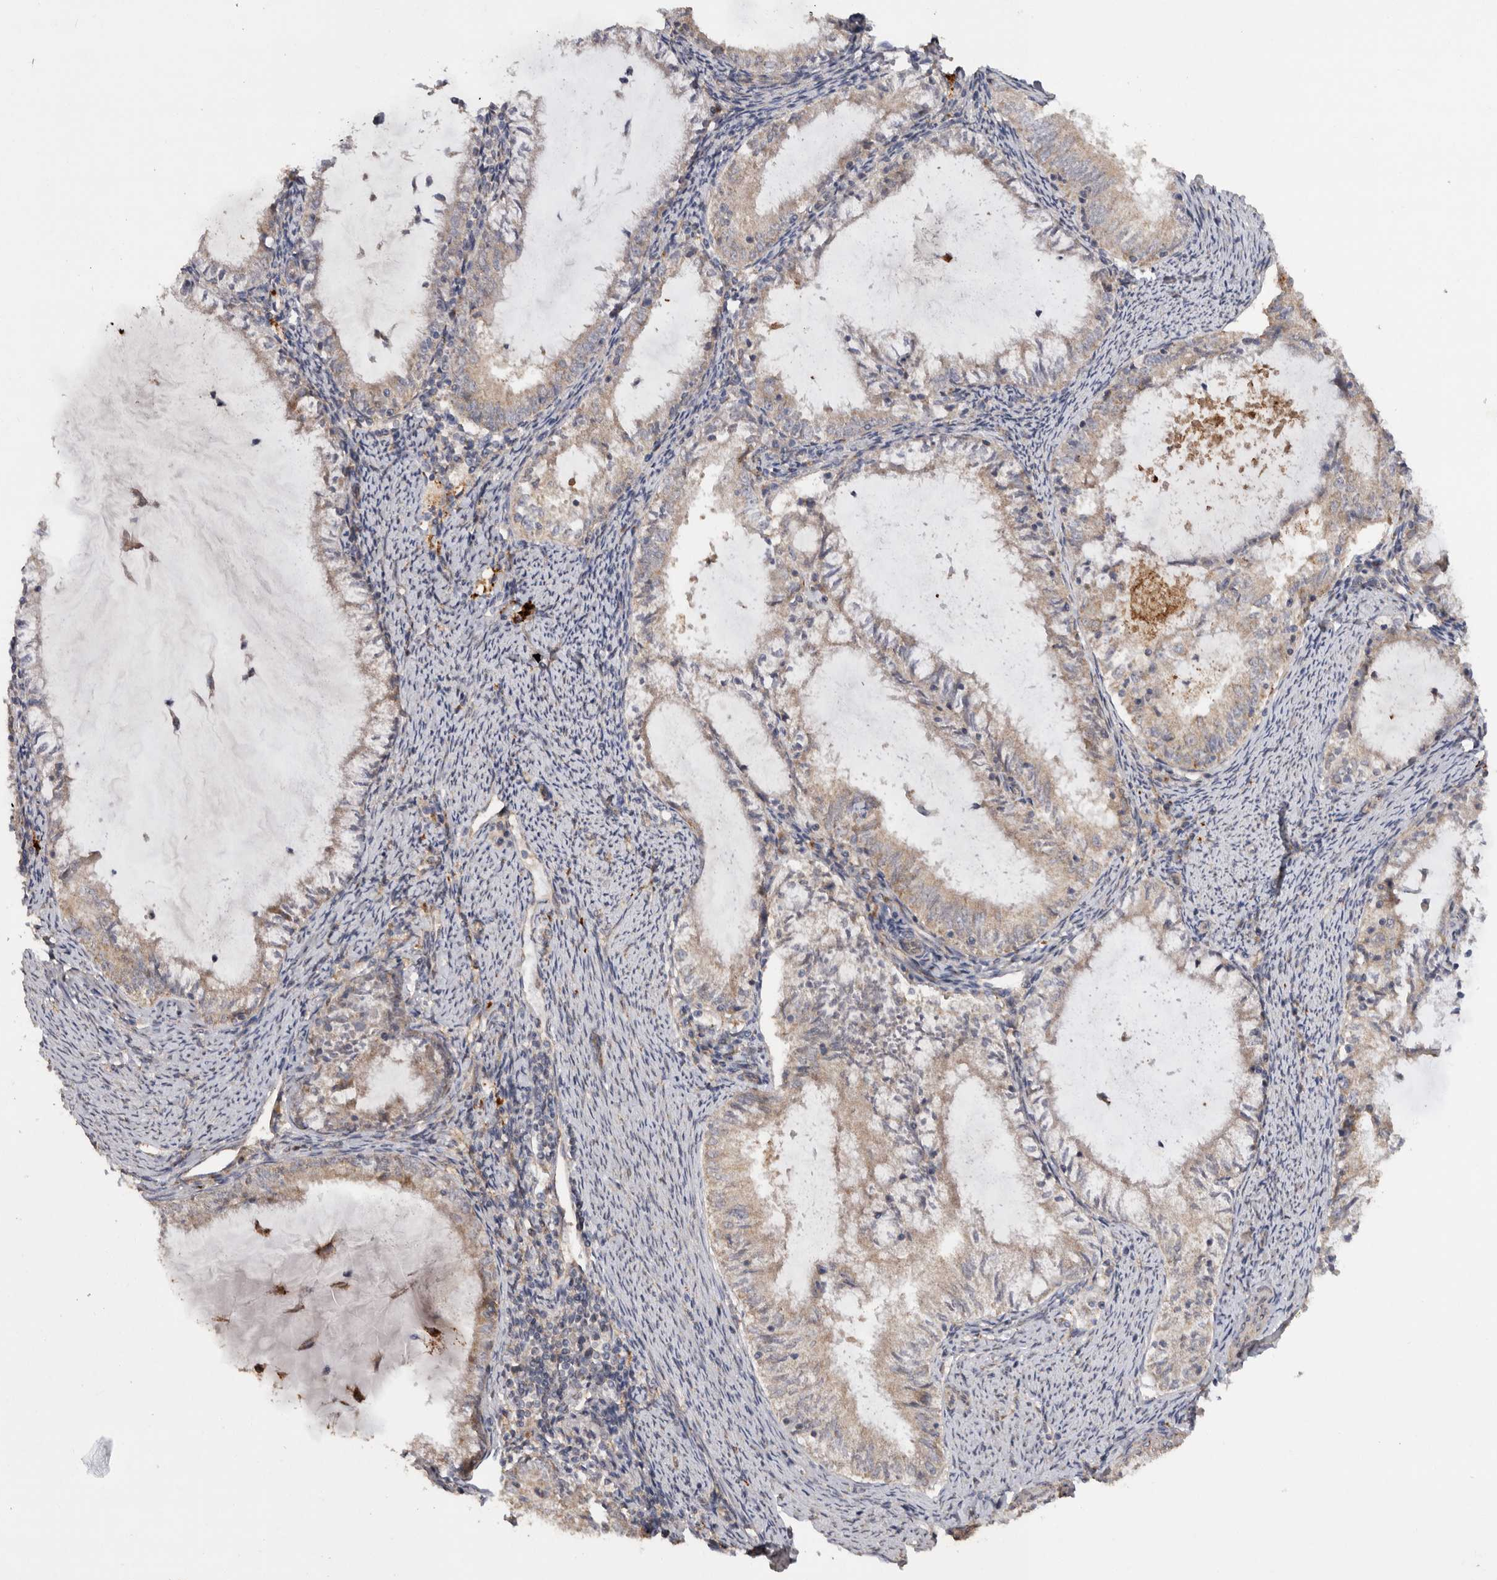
{"staining": {"intensity": "weak", "quantity": ">75%", "location": "cytoplasmic/membranous"}, "tissue": "endometrial cancer", "cell_type": "Tumor cells", "image_type": "cancer", "snomed": [{"axis": "morphology", "description": "Adenocarcinoma, NOS"}, {"axis": "topography", "description": "Endometrium"}], "caption": "Weak cytoplasmic/membranous positivity is appreciated in about >75% of tumor cells in adenocarcinoma (endometrial). The staining was performed using DAB (3,3'-diaminobenzidine) to visualize the protein expression in brown, while the nuclei were stained in blue with hematoxylin (Magnification: 20x).", "gene": "PODXL2", "patient": {"sex": "female", "age": 57}}